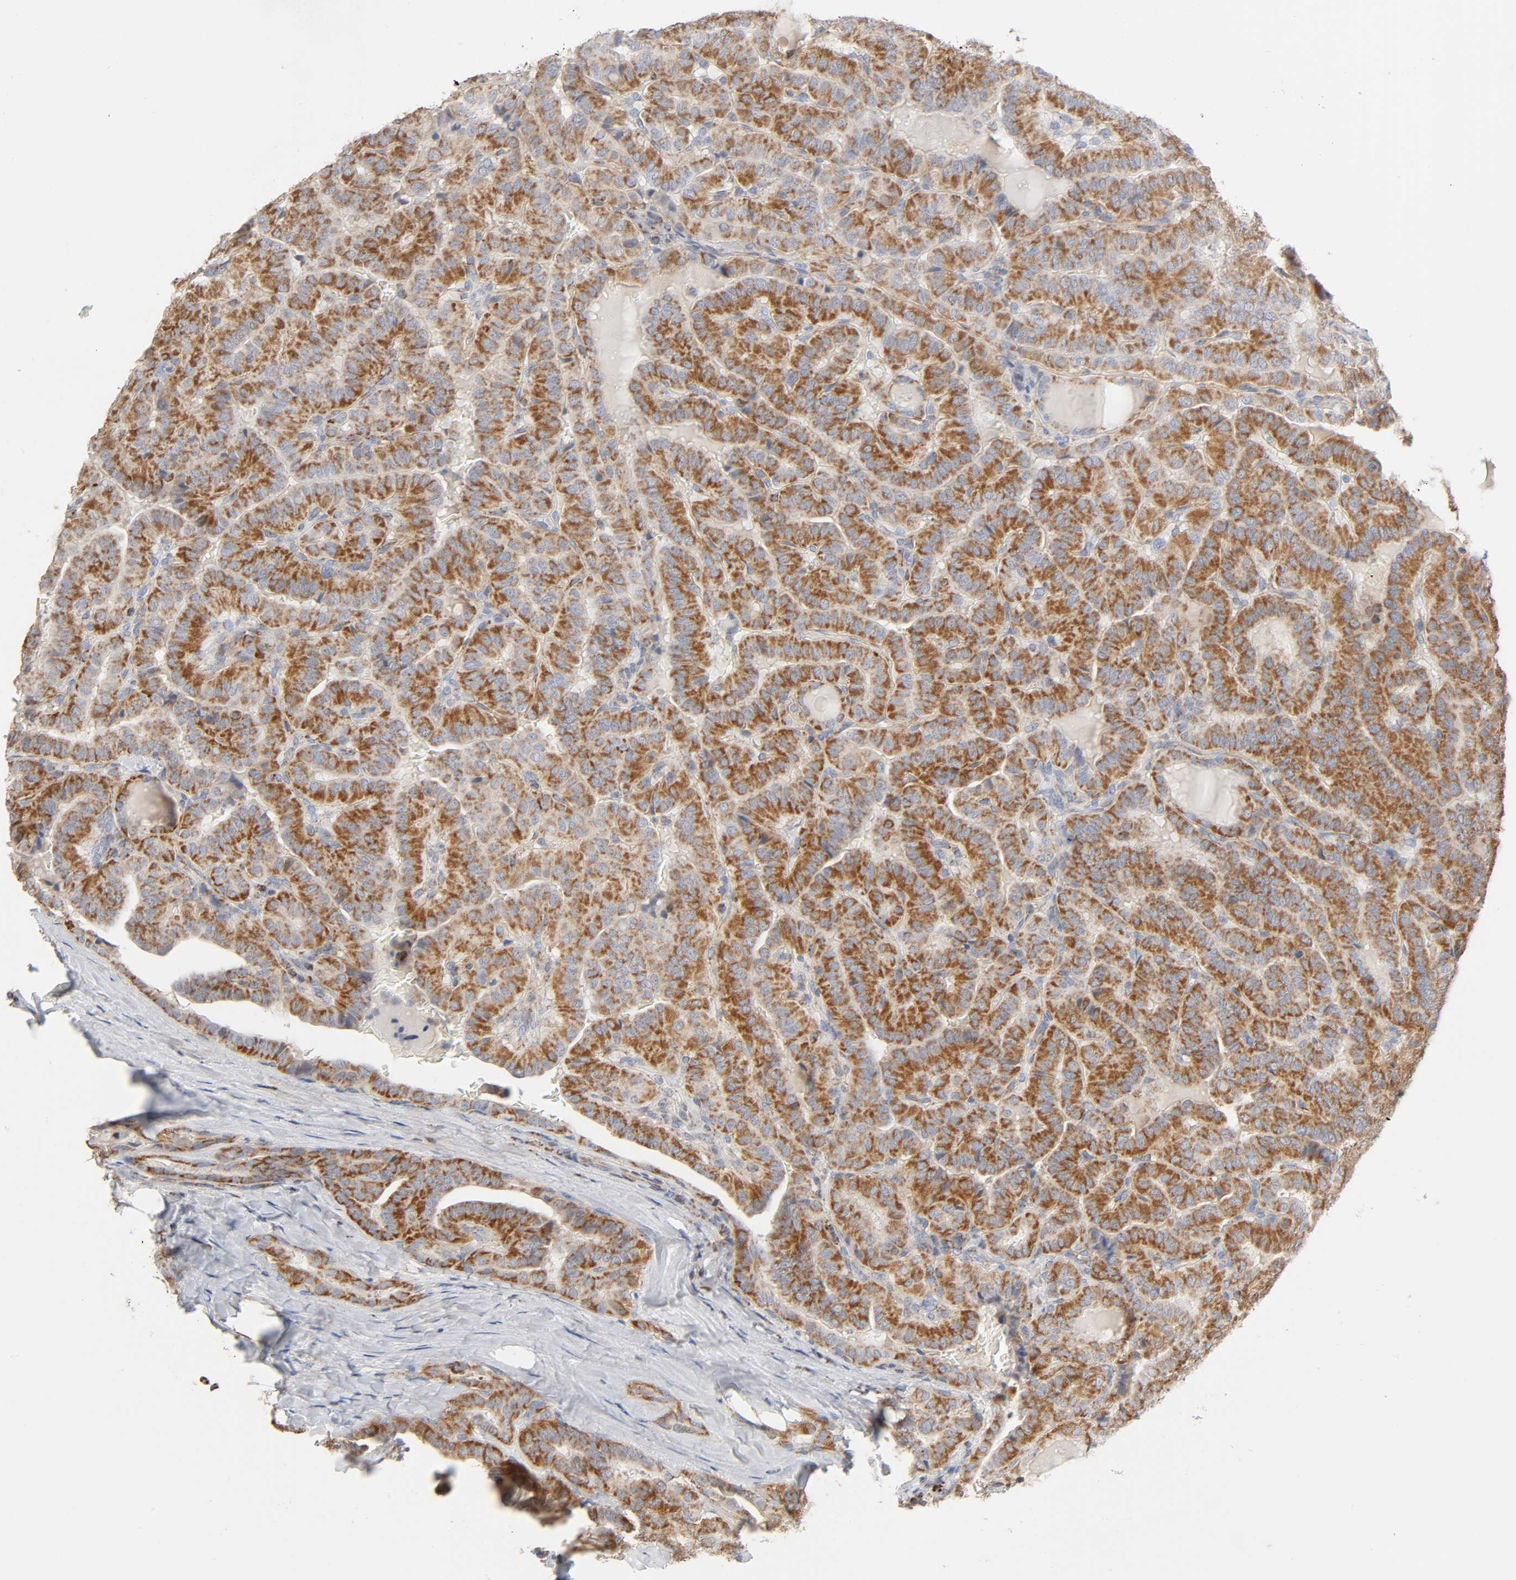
{"staining": {"intensity": "moderate", "quantity": ">75%", "location": "cytoplasmic/membranous"}, "tissue": "thyroid cancer", "cell_type": "Tumor cells", "image_type": "cancer", "snomed": [{"axis": "morphology", "description": "Papillary adenocarcinoma, NOS"}, {"axis": "topography", "description": "Thyroid gland"}], "caption": "Human thyroid cancer (papillary adenocarcinoma) stained with a protein marker exhibits moderate staining in tumor cells.", "gene": "SYT16", "patient": {"sex": "male", "age": 77}}